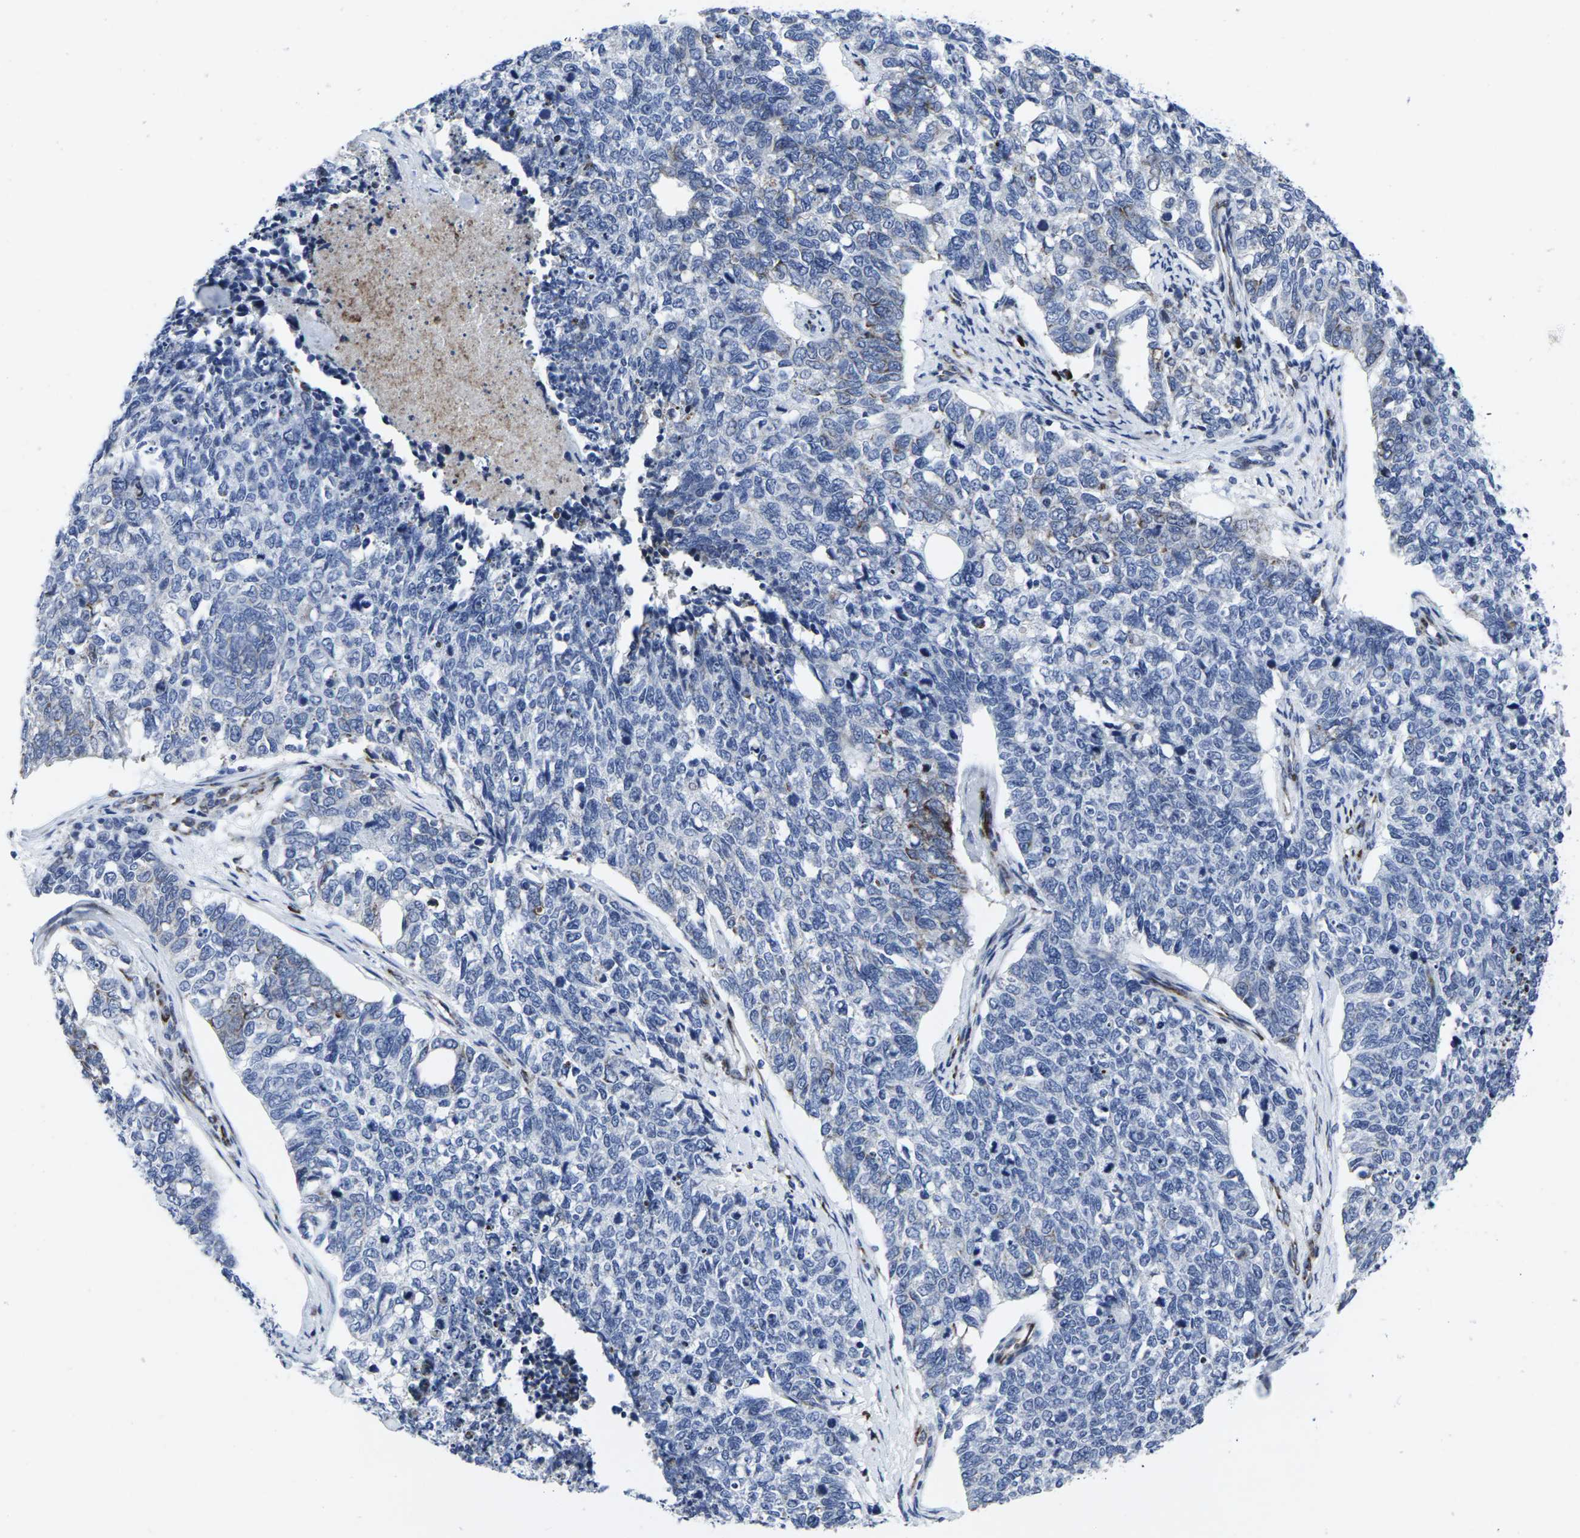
{"staining": {"intensity": "moderate", "quantity": "<25%", "location": "cytoplasmic/membranous"}, "tissue": "cervical cancer", "cell_type": "Tumor cells", "image_type": "cancer", "snomed": [{"axis": "morphology", "description": "Squamous cell carcinoma, NOS"}, {"axis": "topography", "description": "Cervix"}], "caption": "Immunohistochemistry (IHC) of cervical cancer exhibits low levels of moderate cytoplasmic/membranous expression in about <25% of tumor cells. Immunohistochemistry (IHC) stains the protein in brown and the nuclei are stained blue.", "gene": "RPN1", "patient": {"sex": "female", "age": 63}}